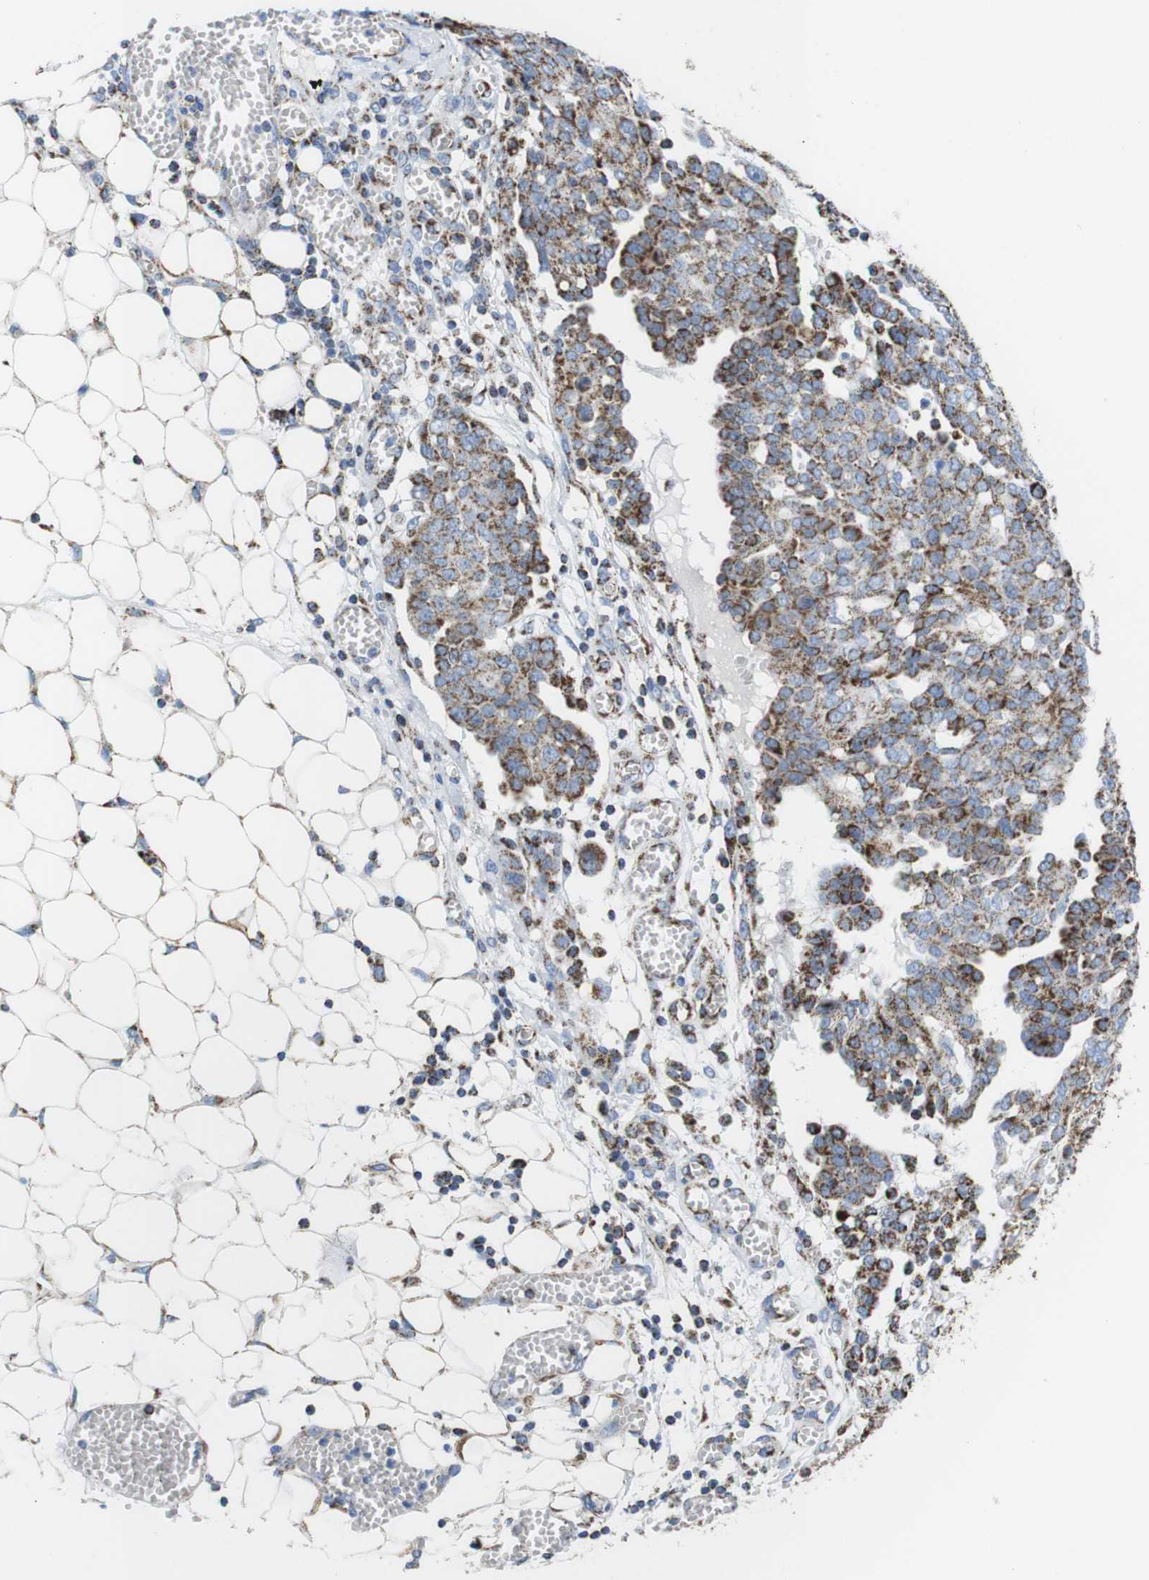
{"staining": {"intensity": "moderate", "quantity": ">75%", "location": "cytoplasmic/membranous"}, "tissue": "ovarian cancer", "cell_type": "Tumor cells", "image_type": "cancer", "snomed": [{"axis": "morphology", "description": "Cystadenocarcinoma, serous, NOS"}, {"axis": "topography", "description": "Soft tissue"}, {"axis": "topography", "description": "Ovary"}], "caption": "Immunohistochemical staining of human ovarian serous cystadenocarcinoma demonstrates medium levels of moderate cytoplasmic/membranous positivity in about >75% of tumor cells.", "gene": "ATP5PO", "patient": {"sex": "female", "age": 57}}